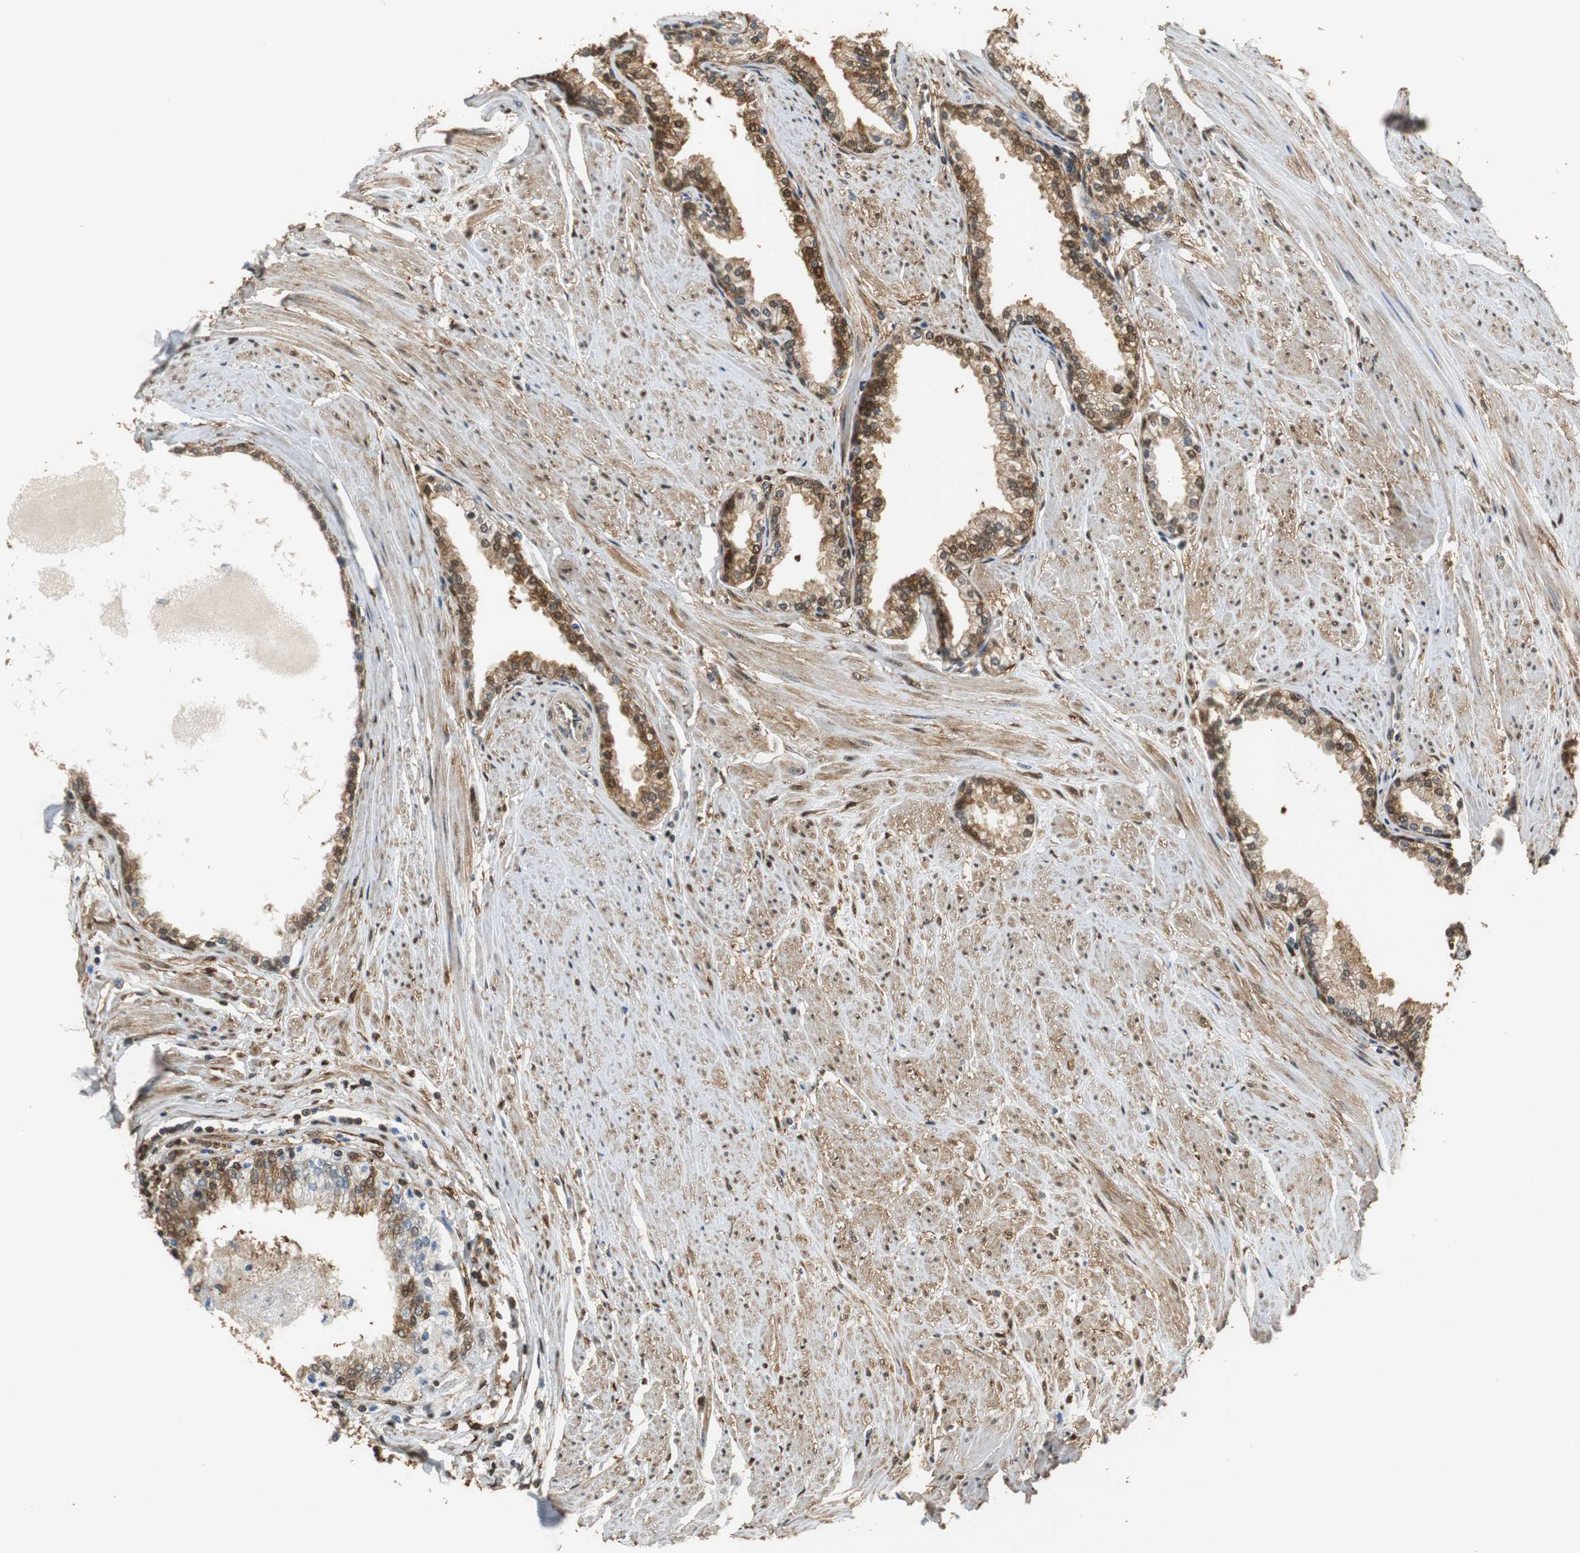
{"staining": {"intensity": "strong", "quantity": ">75%", "location": "cytoplasmic/membranous,nuclear"}, "tissue": "prostate", "cell_type": "Glandular cells", "image_type": "normal", "snomed": [{"axis": "morphology", "description": "Normal tissue, NOS"}, {"axis": "topography", "description": "Prostate"}], "caption": "A photomicrograph of prostate stained for a protein exhibits strong cytoplasmic/membranous,nuclear brown staining in glandular cells.", "gene": "UBQLN2", "patient": {"sex": "male", "age": 64}}